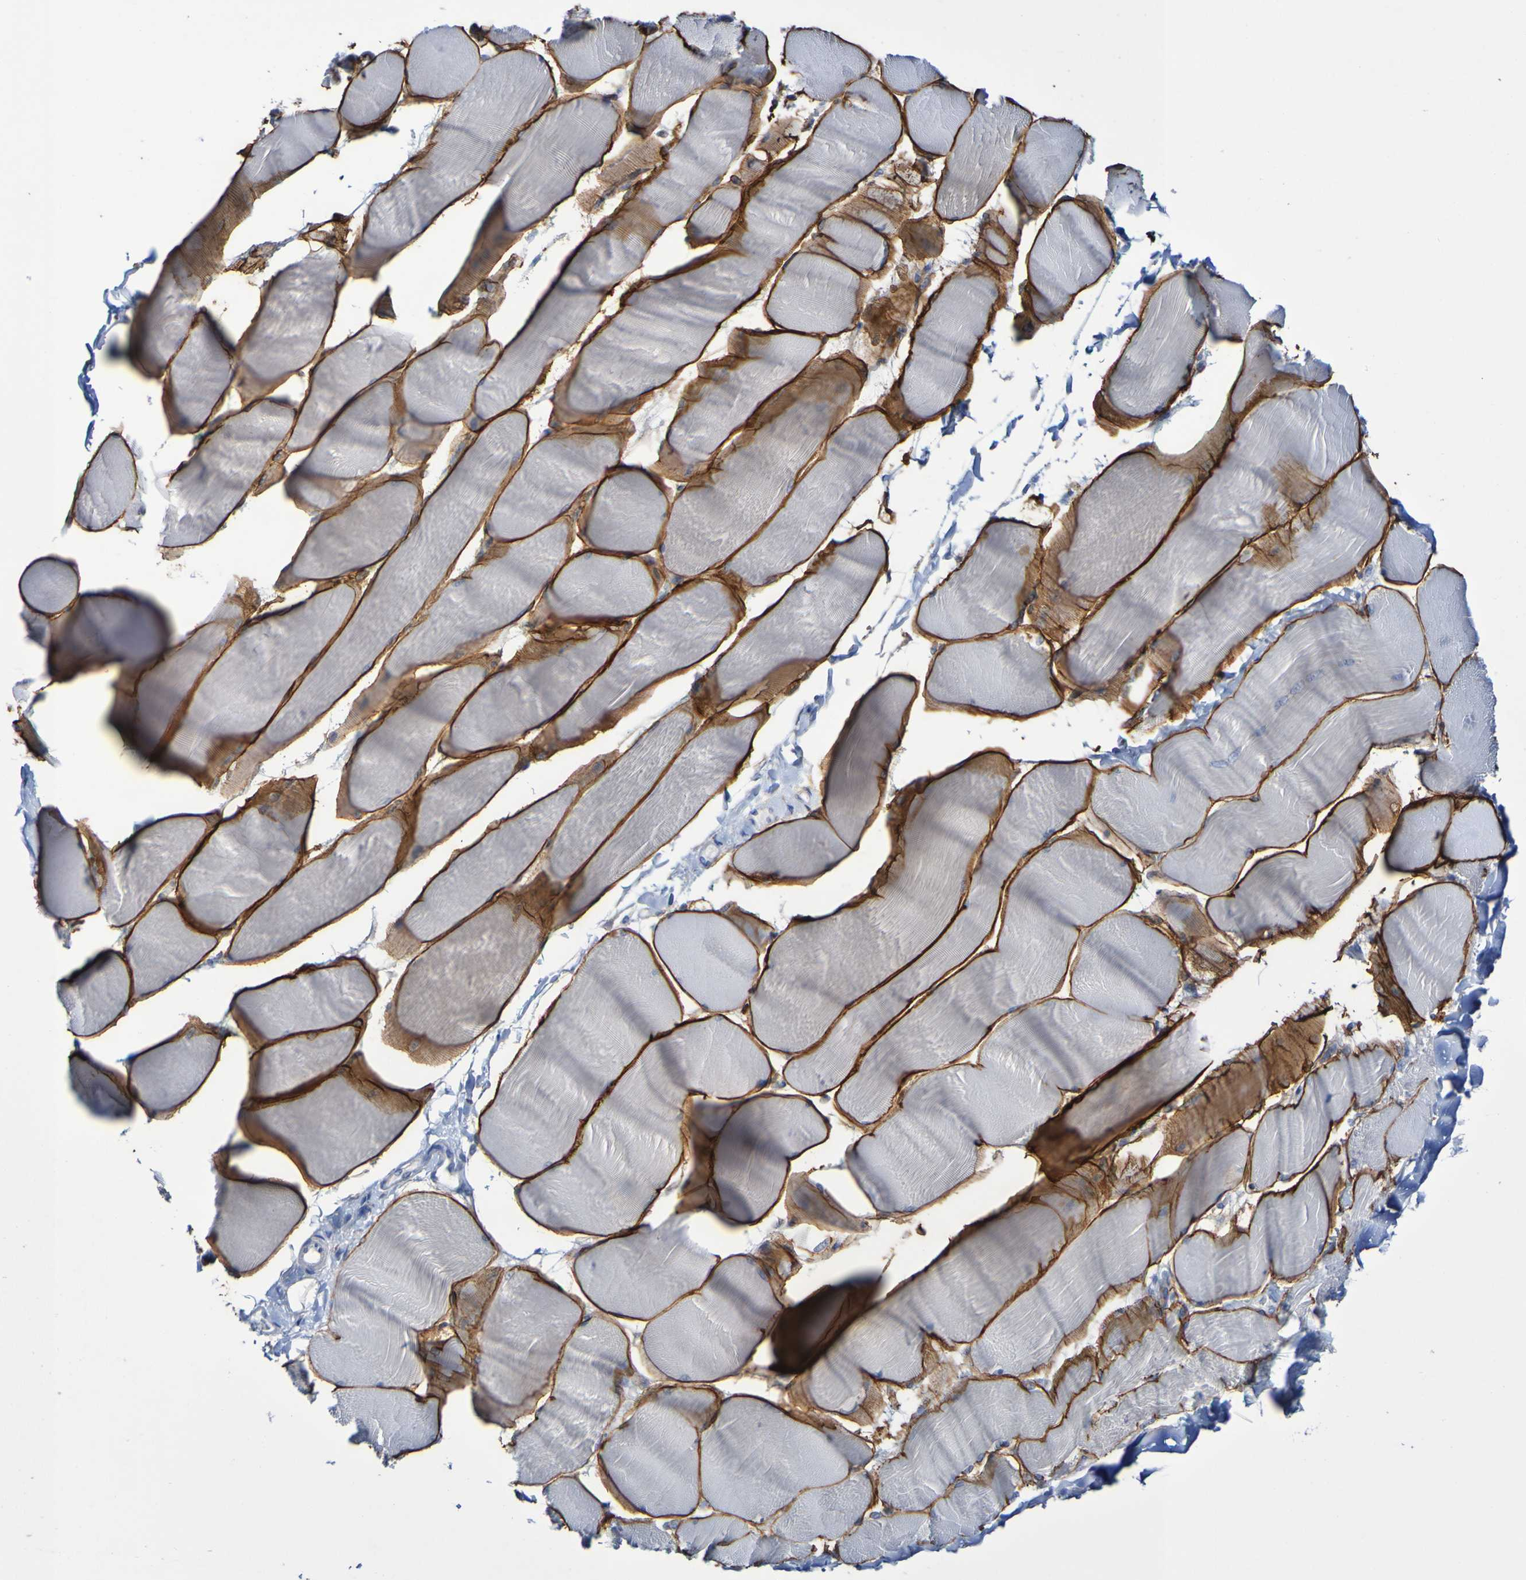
{"staining": {"intensity": "moderate", "quantity": ">75%", "location": "cytoplasmic/membranous"}, "tissue": "skeletal muscle", "cell_type": "Myocytes", "image_type": "normal", "snomed": [{"axis": "morphology", "description": "Normal tissue, NOS"}, {"axis": "morphology", "description": "Squamous cell carcinoma, NOS"}, {"axis": "topography", "description": "Skeletal muscle"}], "caption": "Myocytes show medium levels of moderate cytoplasmic/membranous positivity in approximately >75% of cells in benign skeletal muscle.", "gene": "SGCB", "patient": {"sex": "male", "age": 51}}